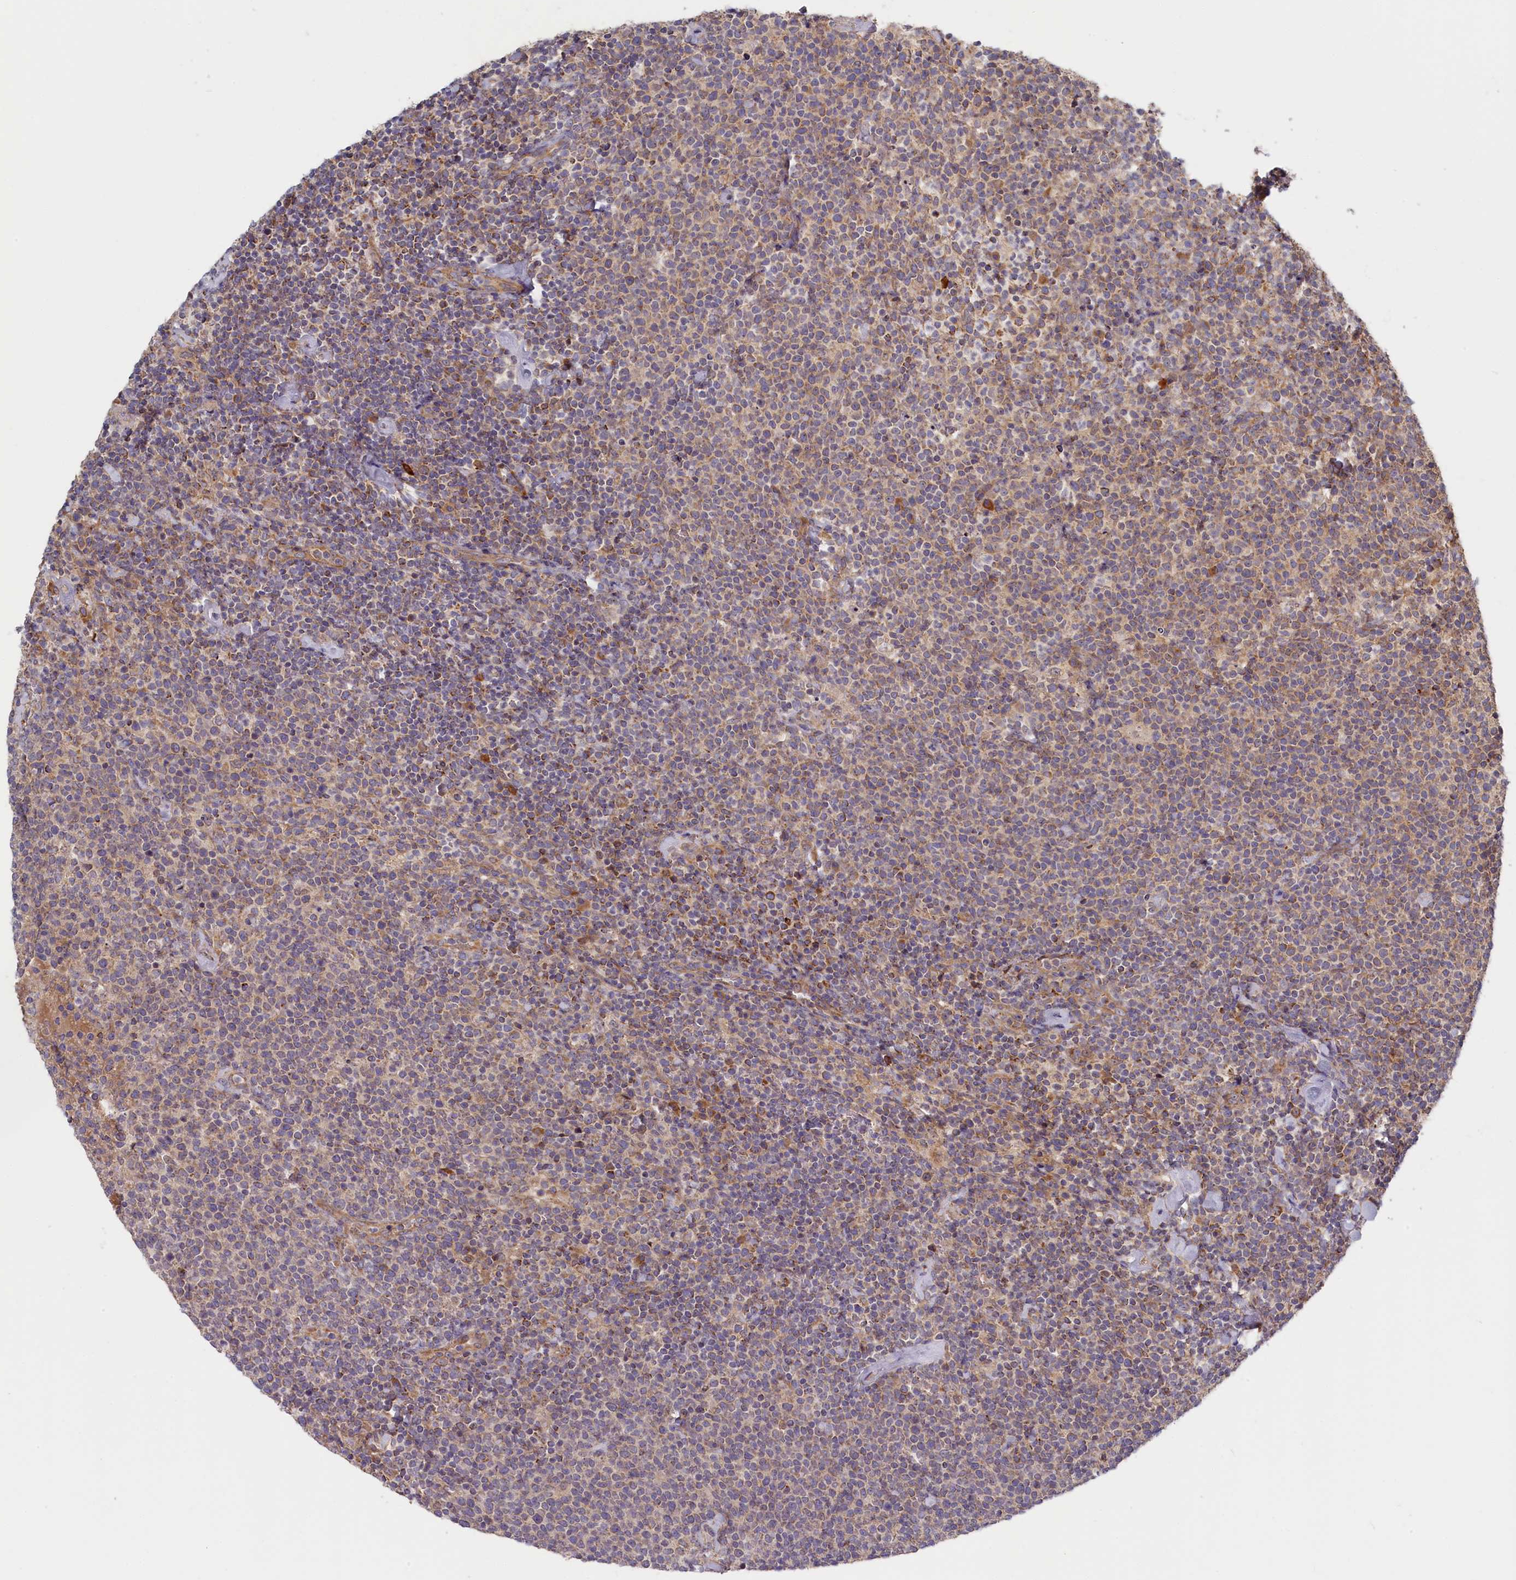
{"staining": {"intensity": "weak", "quantity": "25%-75%", "location": "cytoplasmic/membranous"}, "tissue": "lymphoma", "cell_type": "Tumor cells", "image_type": "cancer", "snomed": [{"axis": "morphology", "description": "Malignant lymphoma, non-Hodgkin's type, High grade"}, {"axis": "topography", "description": "Lymph node"}], "caption": "This image demonstrates IHC staining of human lymphoma, with low weak cytoplasmic/membranous expression in approximately 25%-75% of tumor cells.", "gene": "CEP44", "patient": {"sex": "male", "age": 61}}